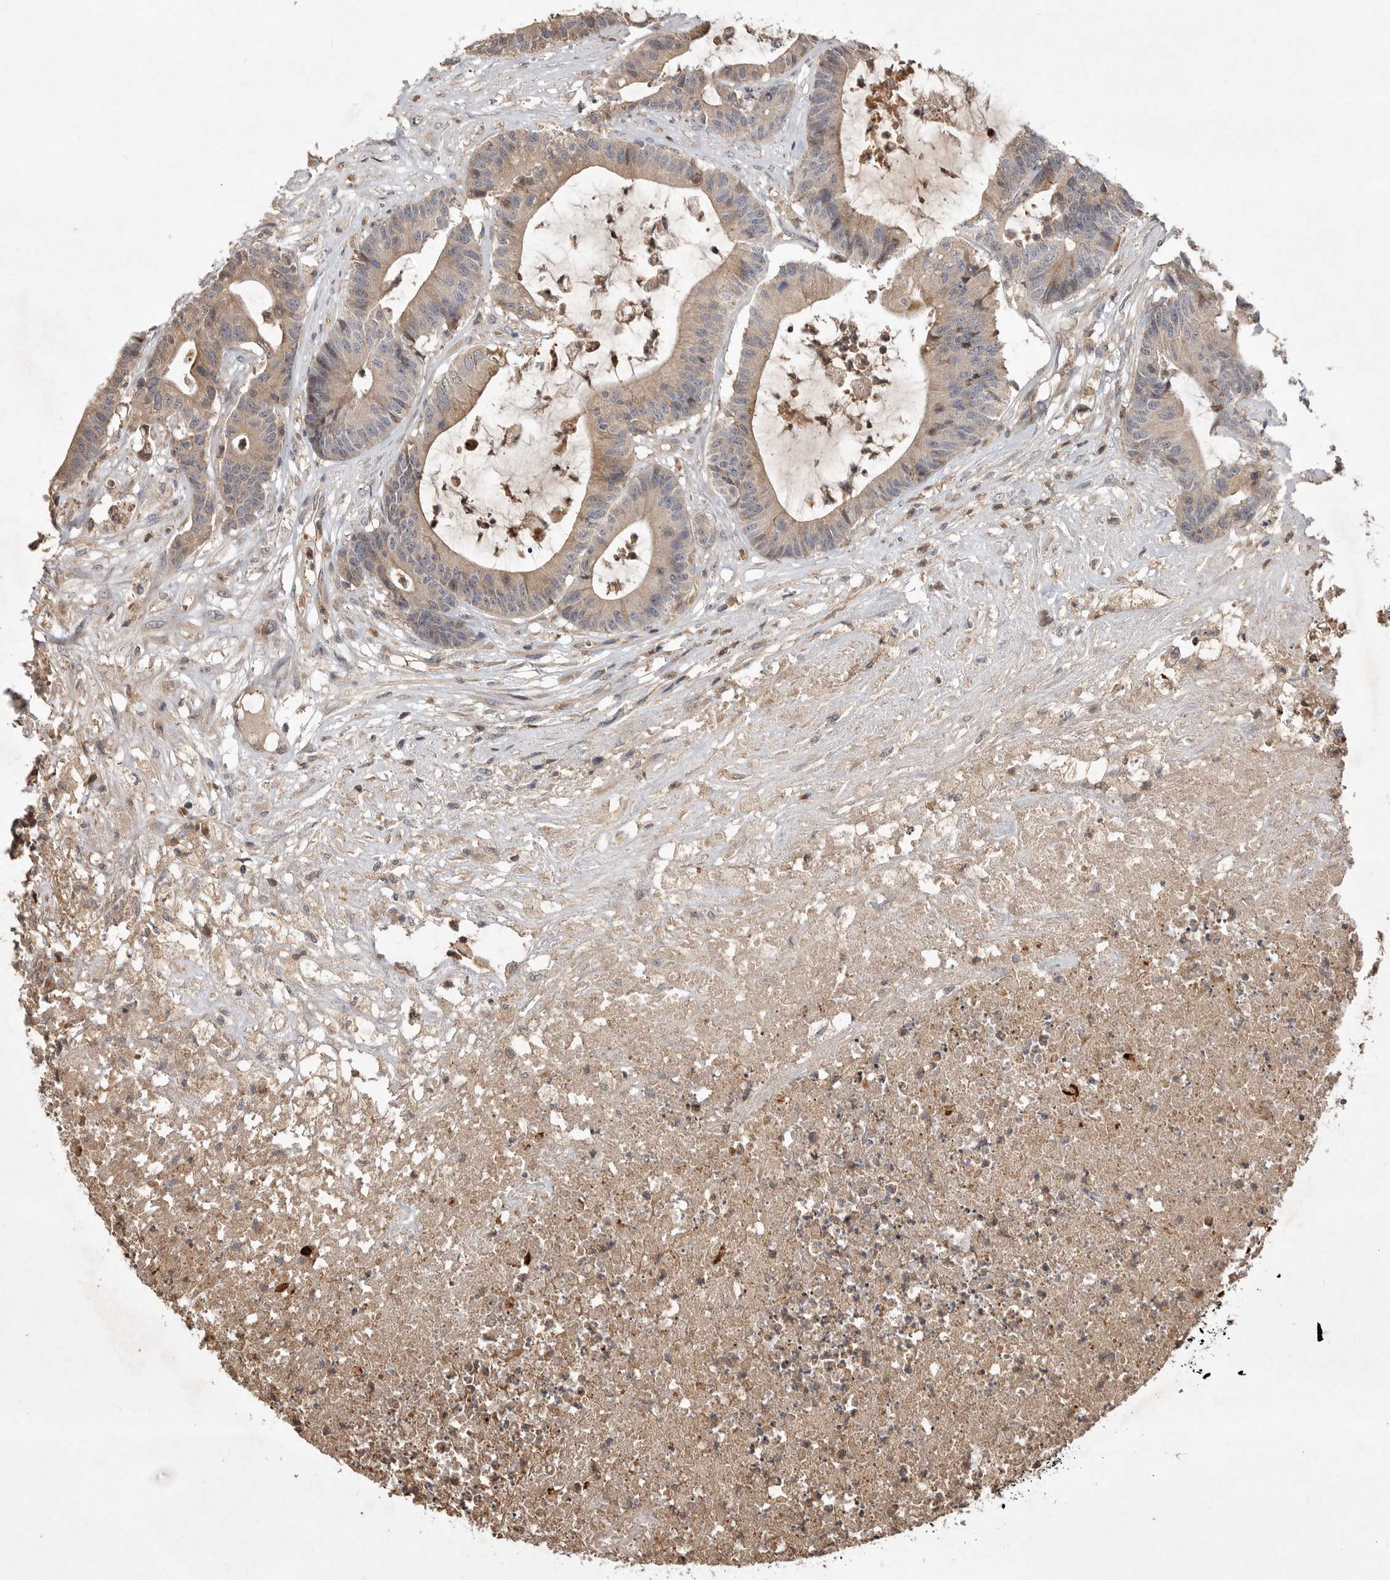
{"staining": {"intensity": "weak", "quantity": "25%-75%", "location": "cytoplasmic/membranous"}, "tissue": "colorectal cancer", "cell_type": "Tumor cells", "image_type": "cancer", "snomed": [{"axis": "morphology", "description": "Adenocarcinoma, NOS"}, {"axis": "topography", "description": "Colon"}], "caption": "An IHC image of neoplastic tissue is shown. Protein staining in brown highlights weak cytoplasmic/membranous positivity in colorectal adenocarcinoma within tumor cells.", "gene": "VN1R4", "patient": {"sex": "female", "age": 84}}